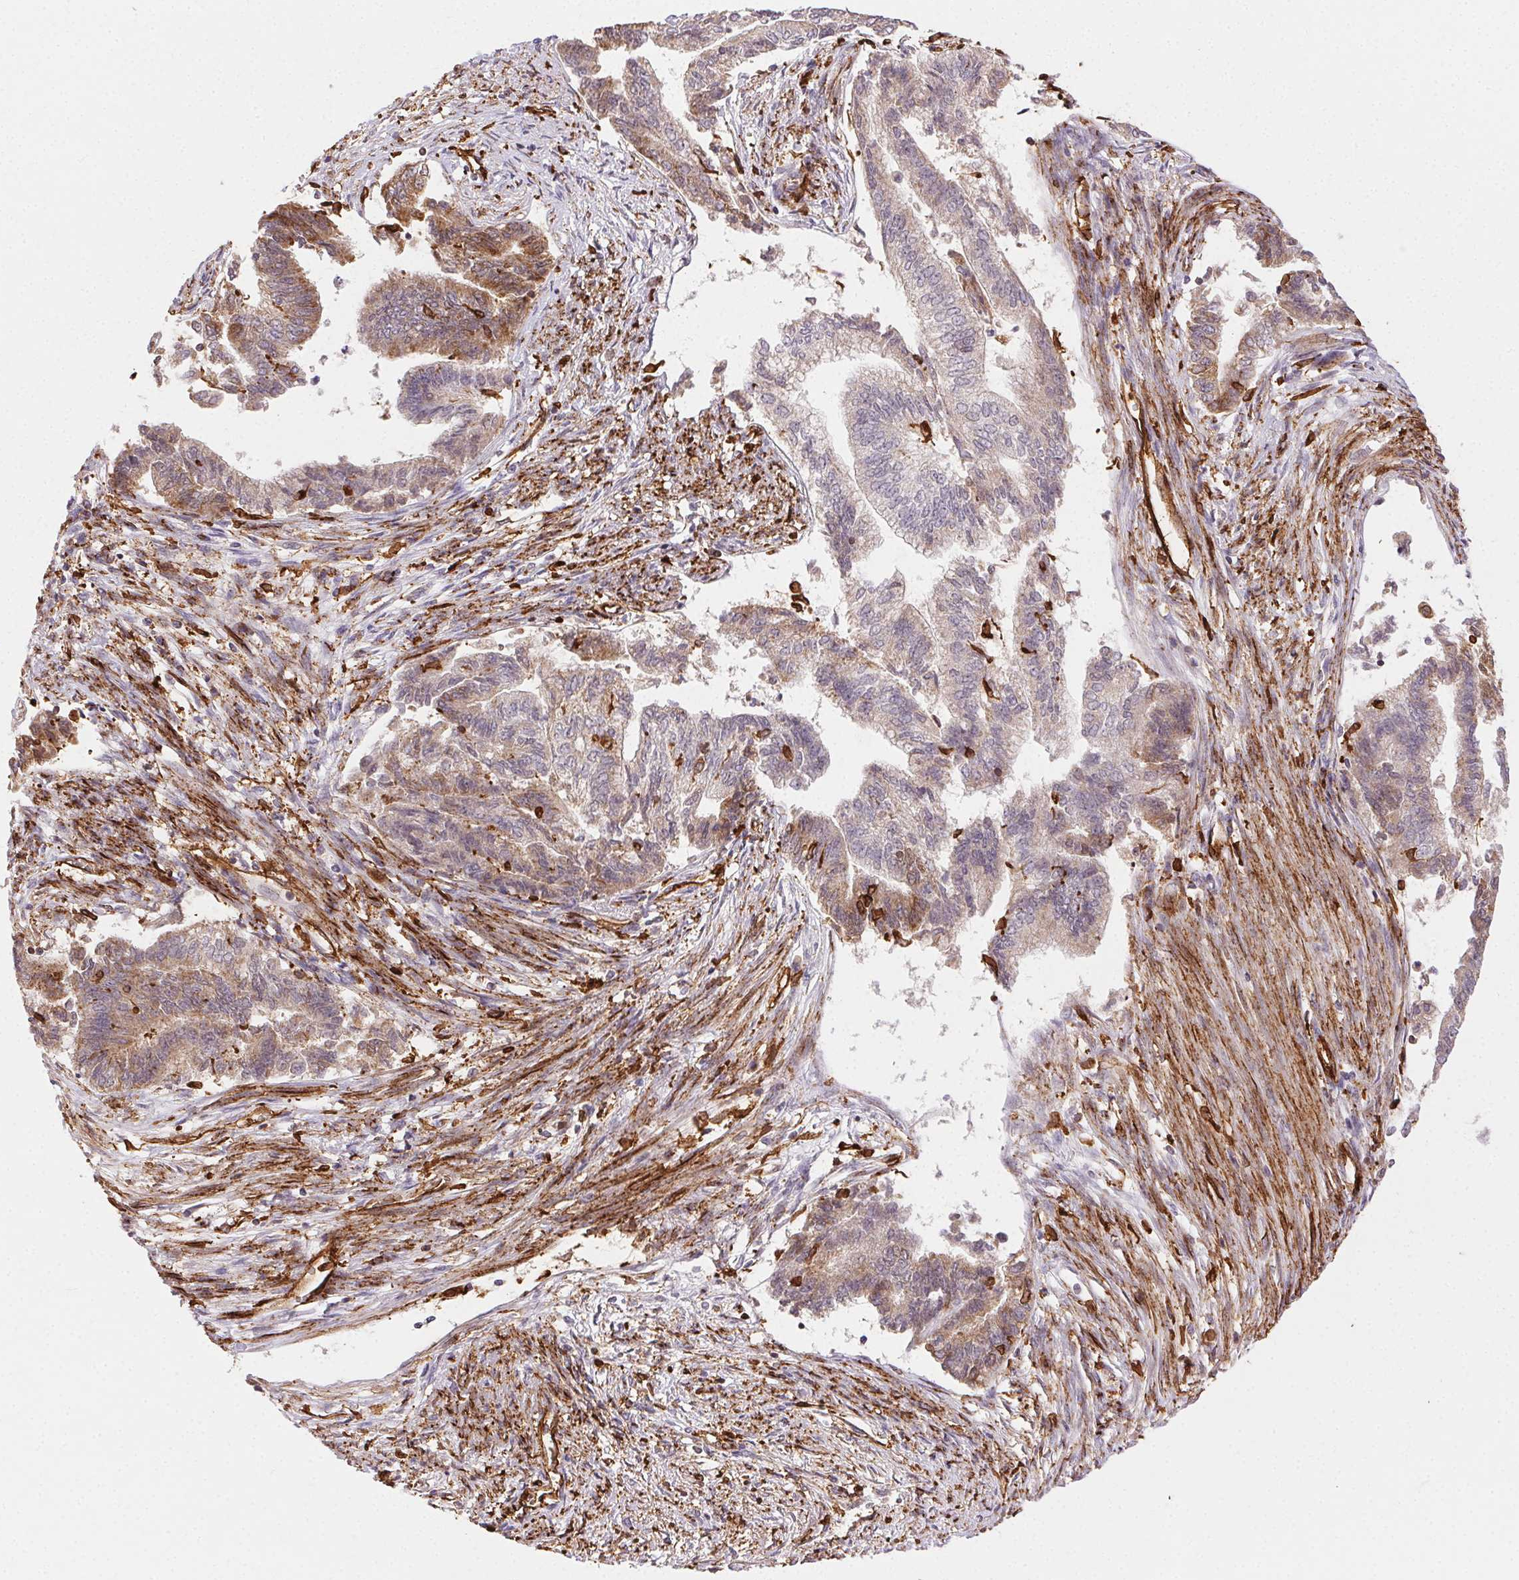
{"staining": {"intensity": "weak", "quantity": ">75%", "location": "cytoplasmic/membranous"}, "tissue": "endometrial cancer", "cell_type": "Tumor cells", "image_type": "cancer", "snomed": [{"axis": "morphology", "description": "Adenocarcinoma, NOS"}, {"axis": "topography", "description": "Endometrium"}], "caption": "This is a photomicrograph of IHC staining of adenocarcinoma (endometrial), which shows weak expression in the cytoplasmic/membranous of tumor cells.", "gene": "RNASET2", "patient": {"sex": "female", "age": 65}}